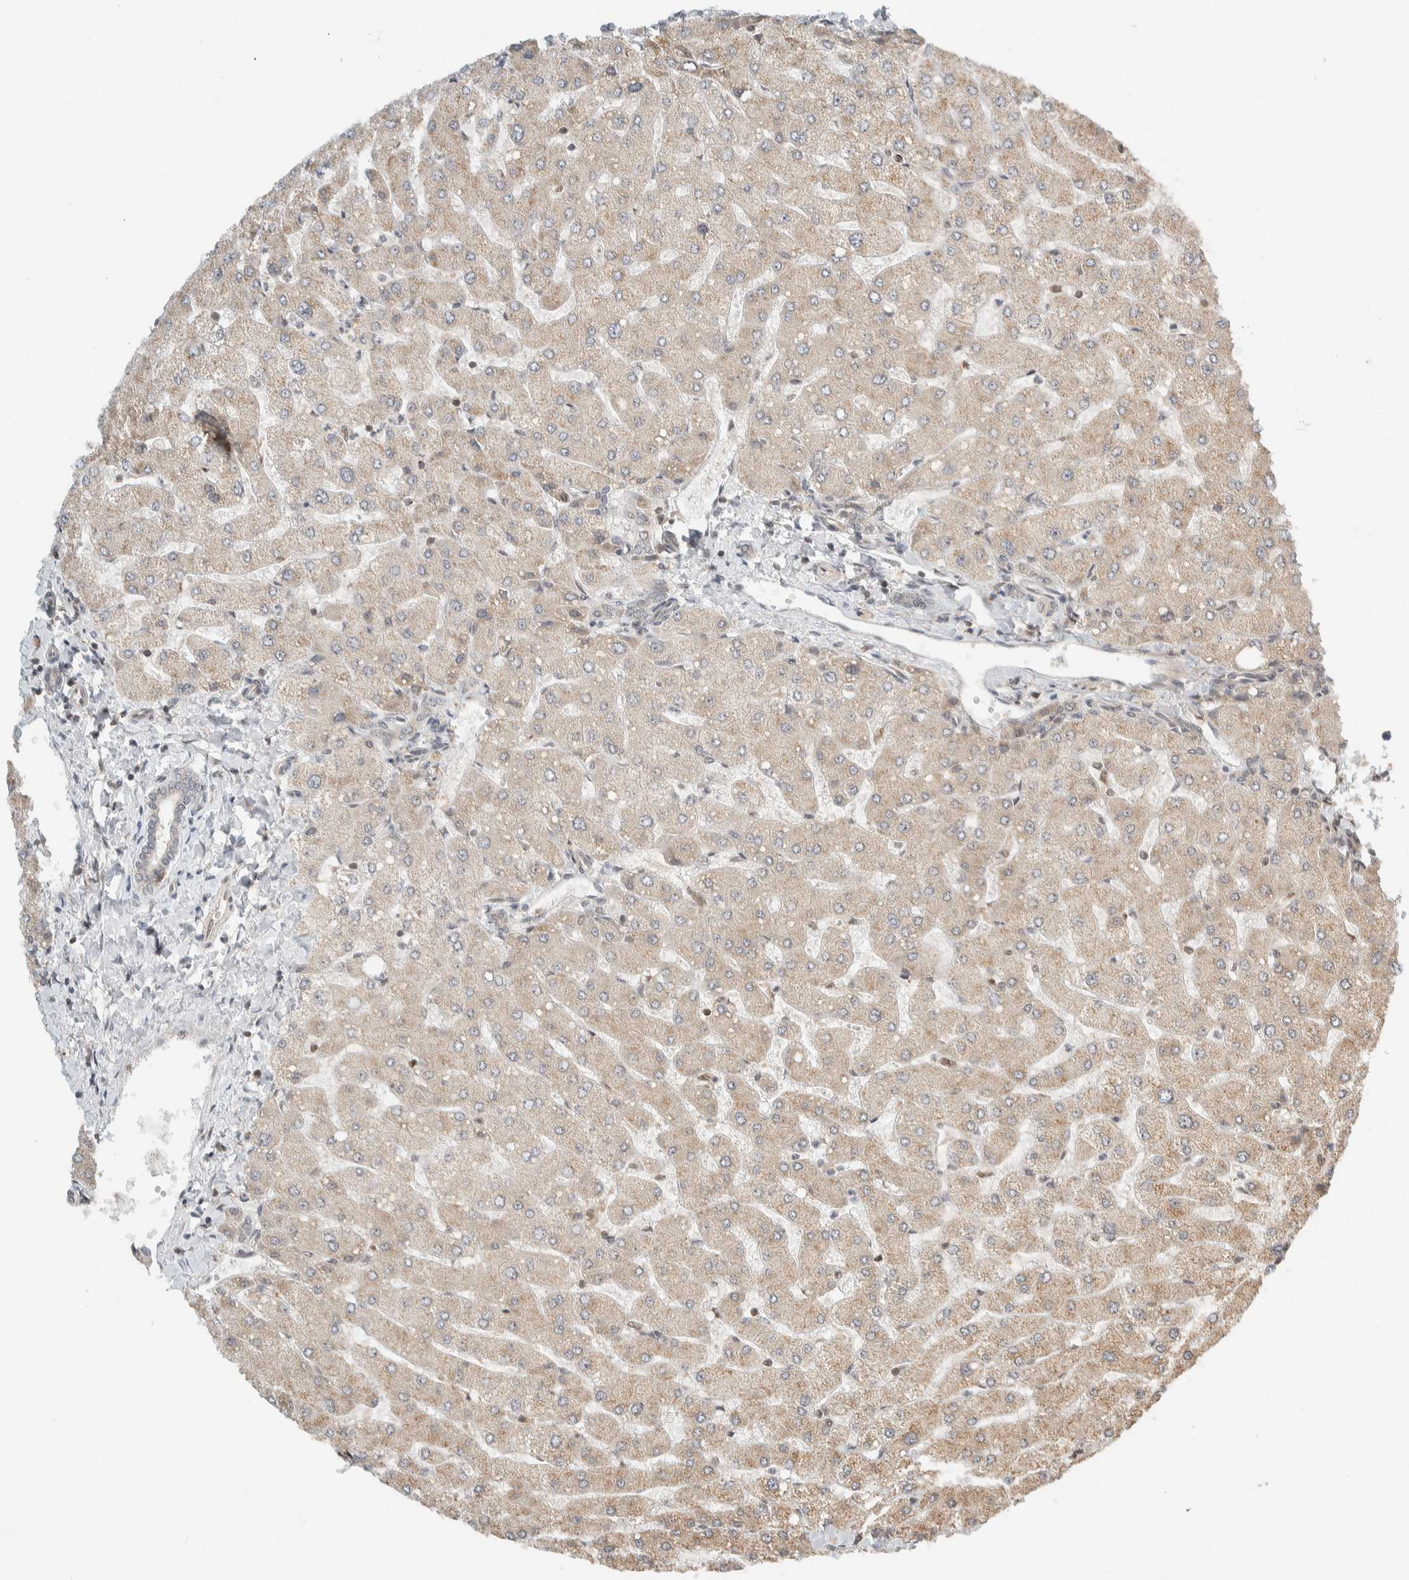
{"staining": {"intensity": "negative", "quantity": "none", "location": "none"}, "tissue": "liver", "cell_type": "Cholangiocytes", "image_type": "normal", "snomed": [{"axis": "morphology", "description": "Normal tissue, NOS"}, {"axis": "topography", "description": "Liver"}], "caption": "This is an immunohistochemistry photomicrograph of normal liver. There is no staining in cholangiocytes.", "gene": "ZBTB2", "patient": {"sex": "male", "age": 55}}